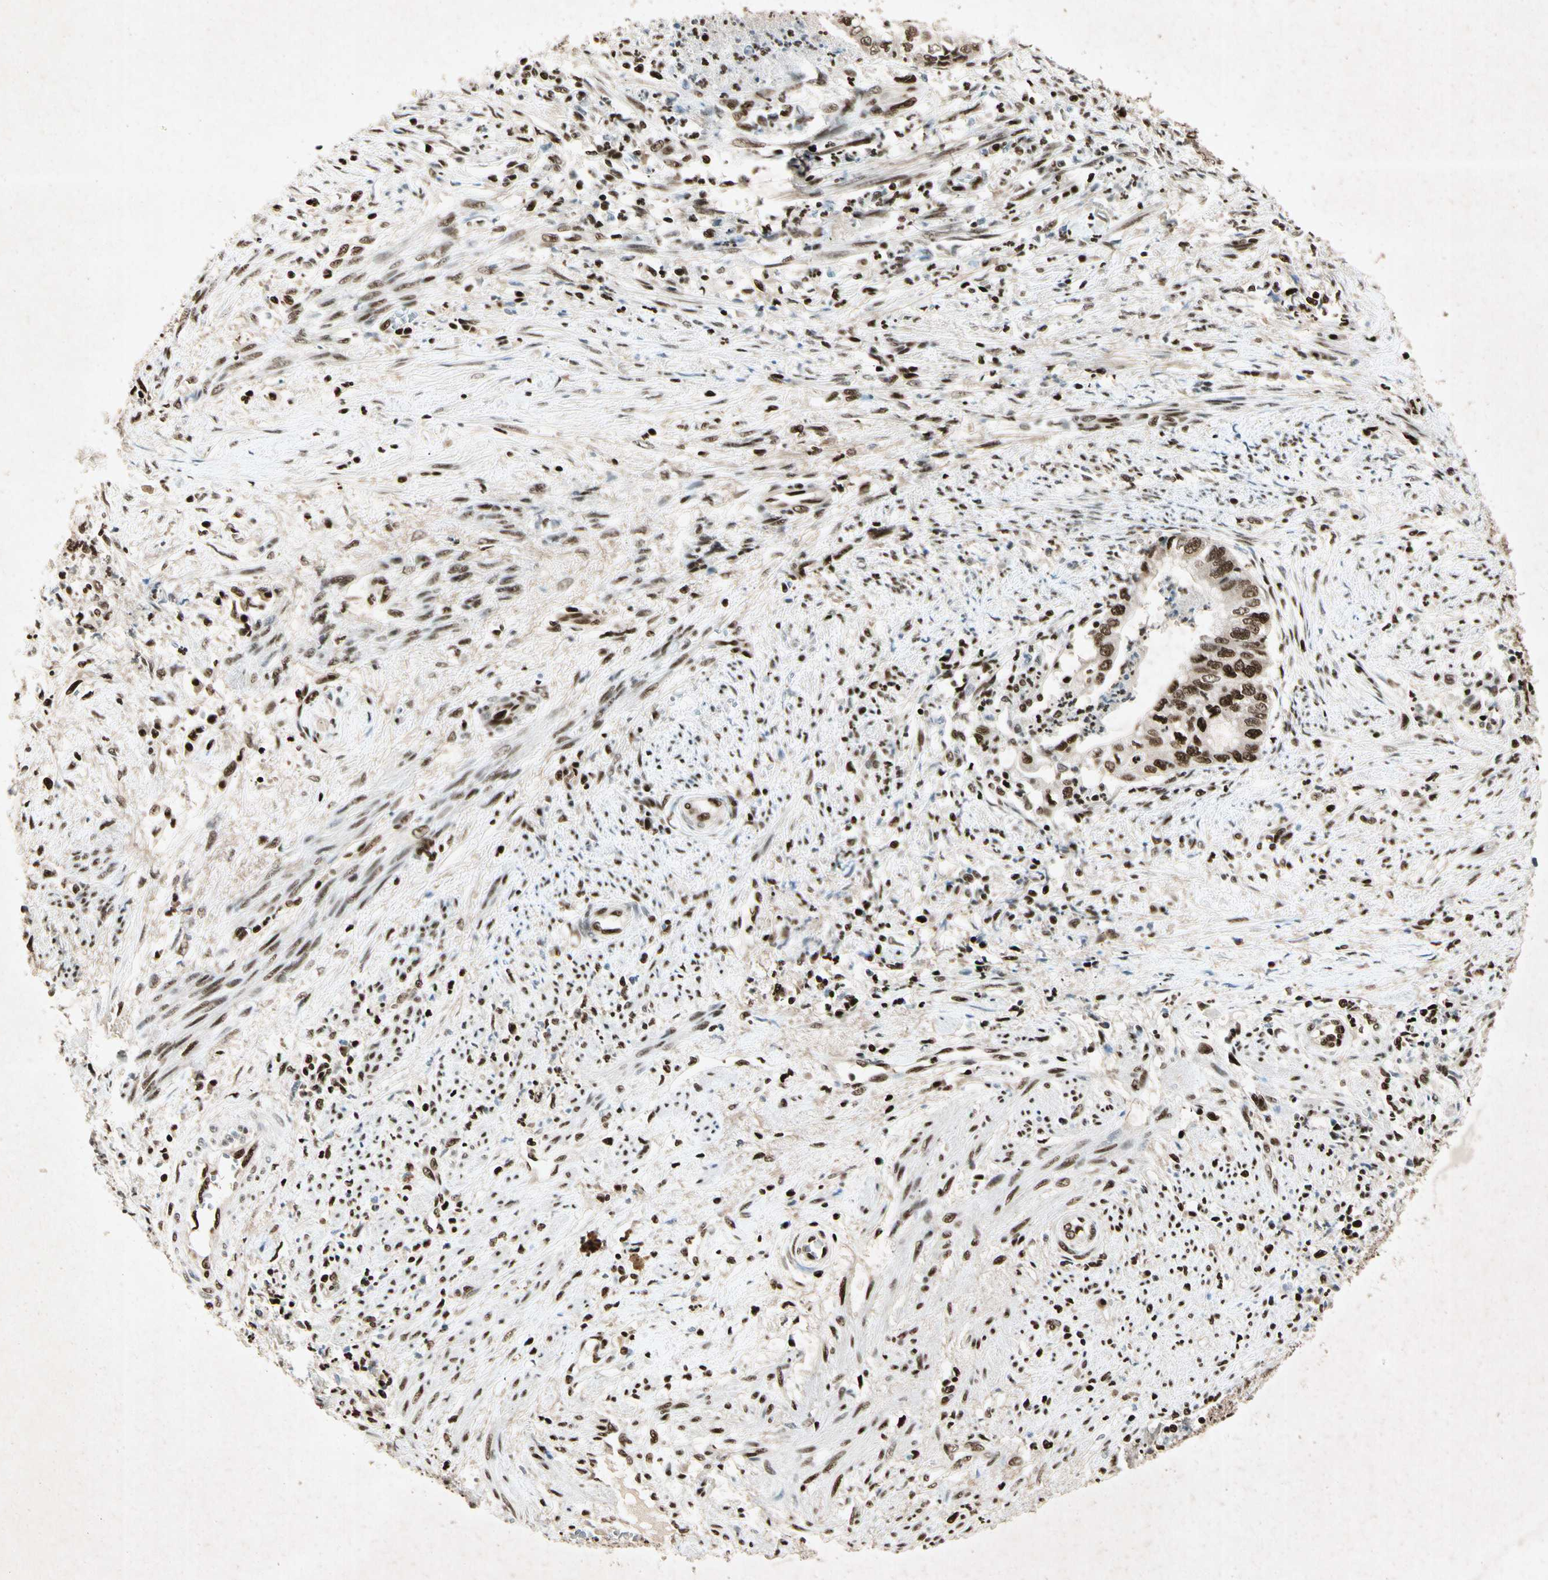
{"staining": {"intensity": "strong", "quantity": ">75%", "location": "nuclear"}, "tissue": "endometrial cancer", "cell_type": "Tumor cells", "image_type": "cancer", "snomed": [{"axis": "morphology", "description": "Necrosis, NOS"}, {"axis": "morphology", "description": "Adenocarcinoma, NOS"}, {"axis": "topography", "description": "Endometrium"}], "caption": "Immunohistochemical staining of adenocarcinoma (endometrial) exhibits high levels of strong nuclear expression in about >75% of tumor cells.", "gene": "RNF43", "patient": {"sex": "female", "age": 79}}